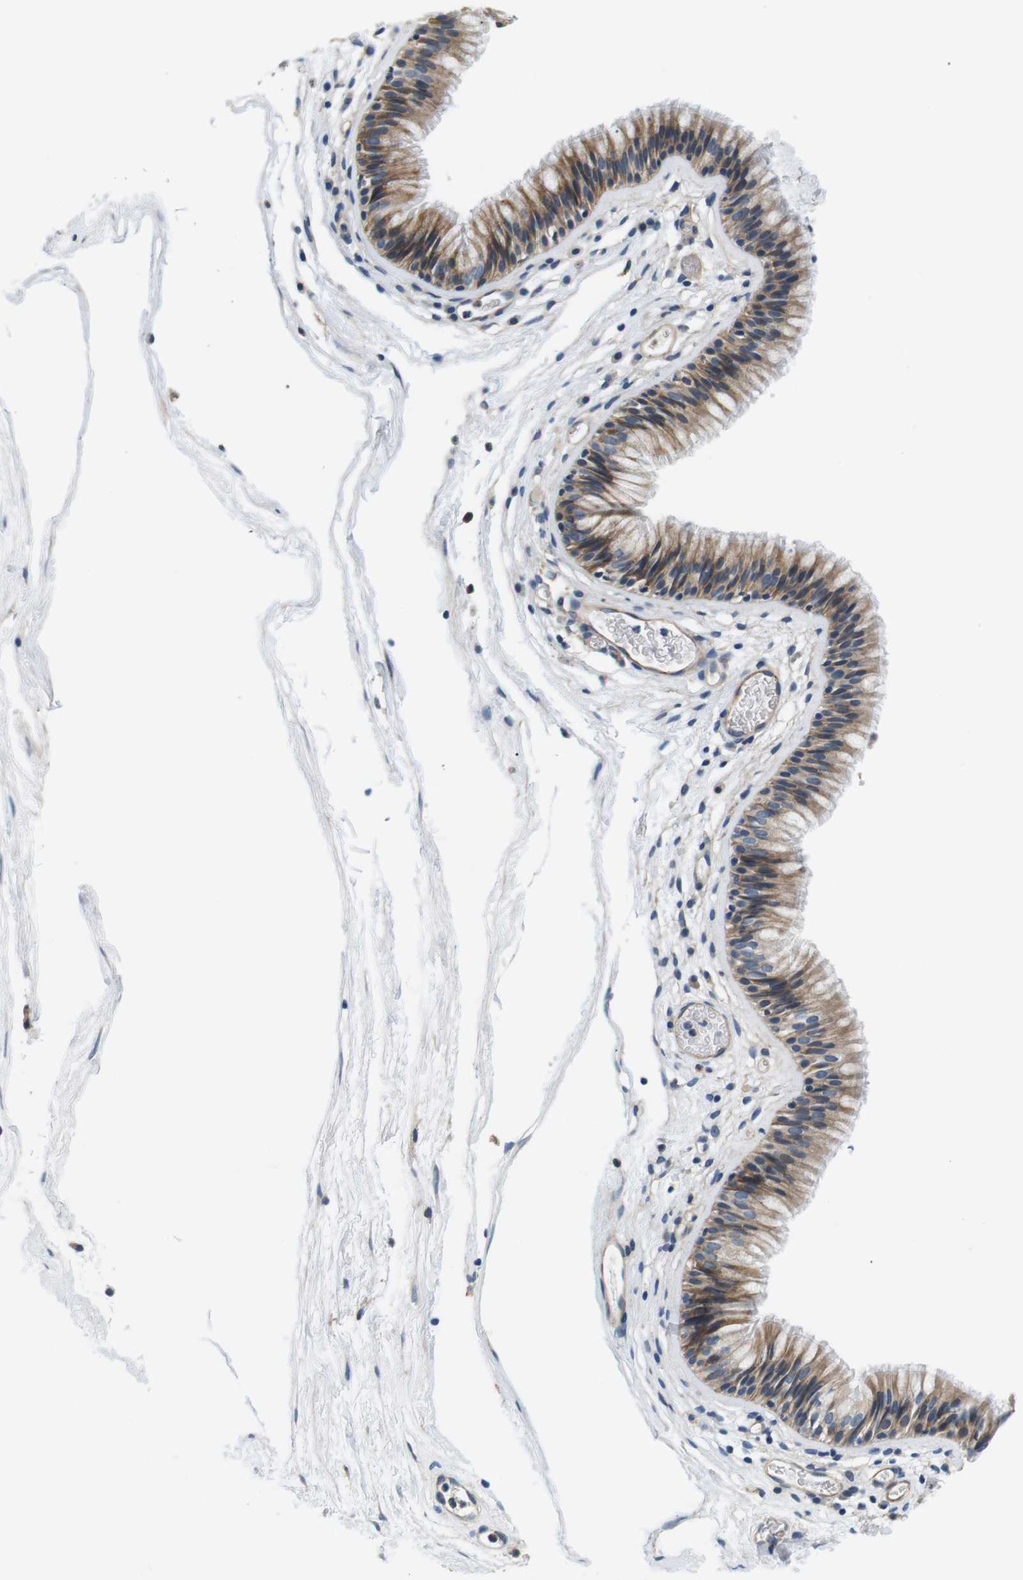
{"staining": {"intensity": "moderate", "quantity": ">75%", "location": "cytoplasmic/membranous"}, "tissue": "nasopharynx", "cell_type": "Respiratory epithelial cells", "image_type": "normal", "snomed": [{"axis": "morphology", "description": "Normal tissue, NOS"}, {"axis": "morphology", "description": "Inflammation, NOS"}, {"axis": "topography", "description": "Nasopharynx"}], "caption": "The immunohistochemical stain labels moderate cytoplasmic/membranous expression in respiratory epithelial cells of normal nasopharynx. The protein of interest is stained brown, and the nuclei are stained in blue (DAB IHC with brightfield microscopy, high magnification).", "gene": "SLC30A1", "patient": {"sex": "male", "age": 48}}